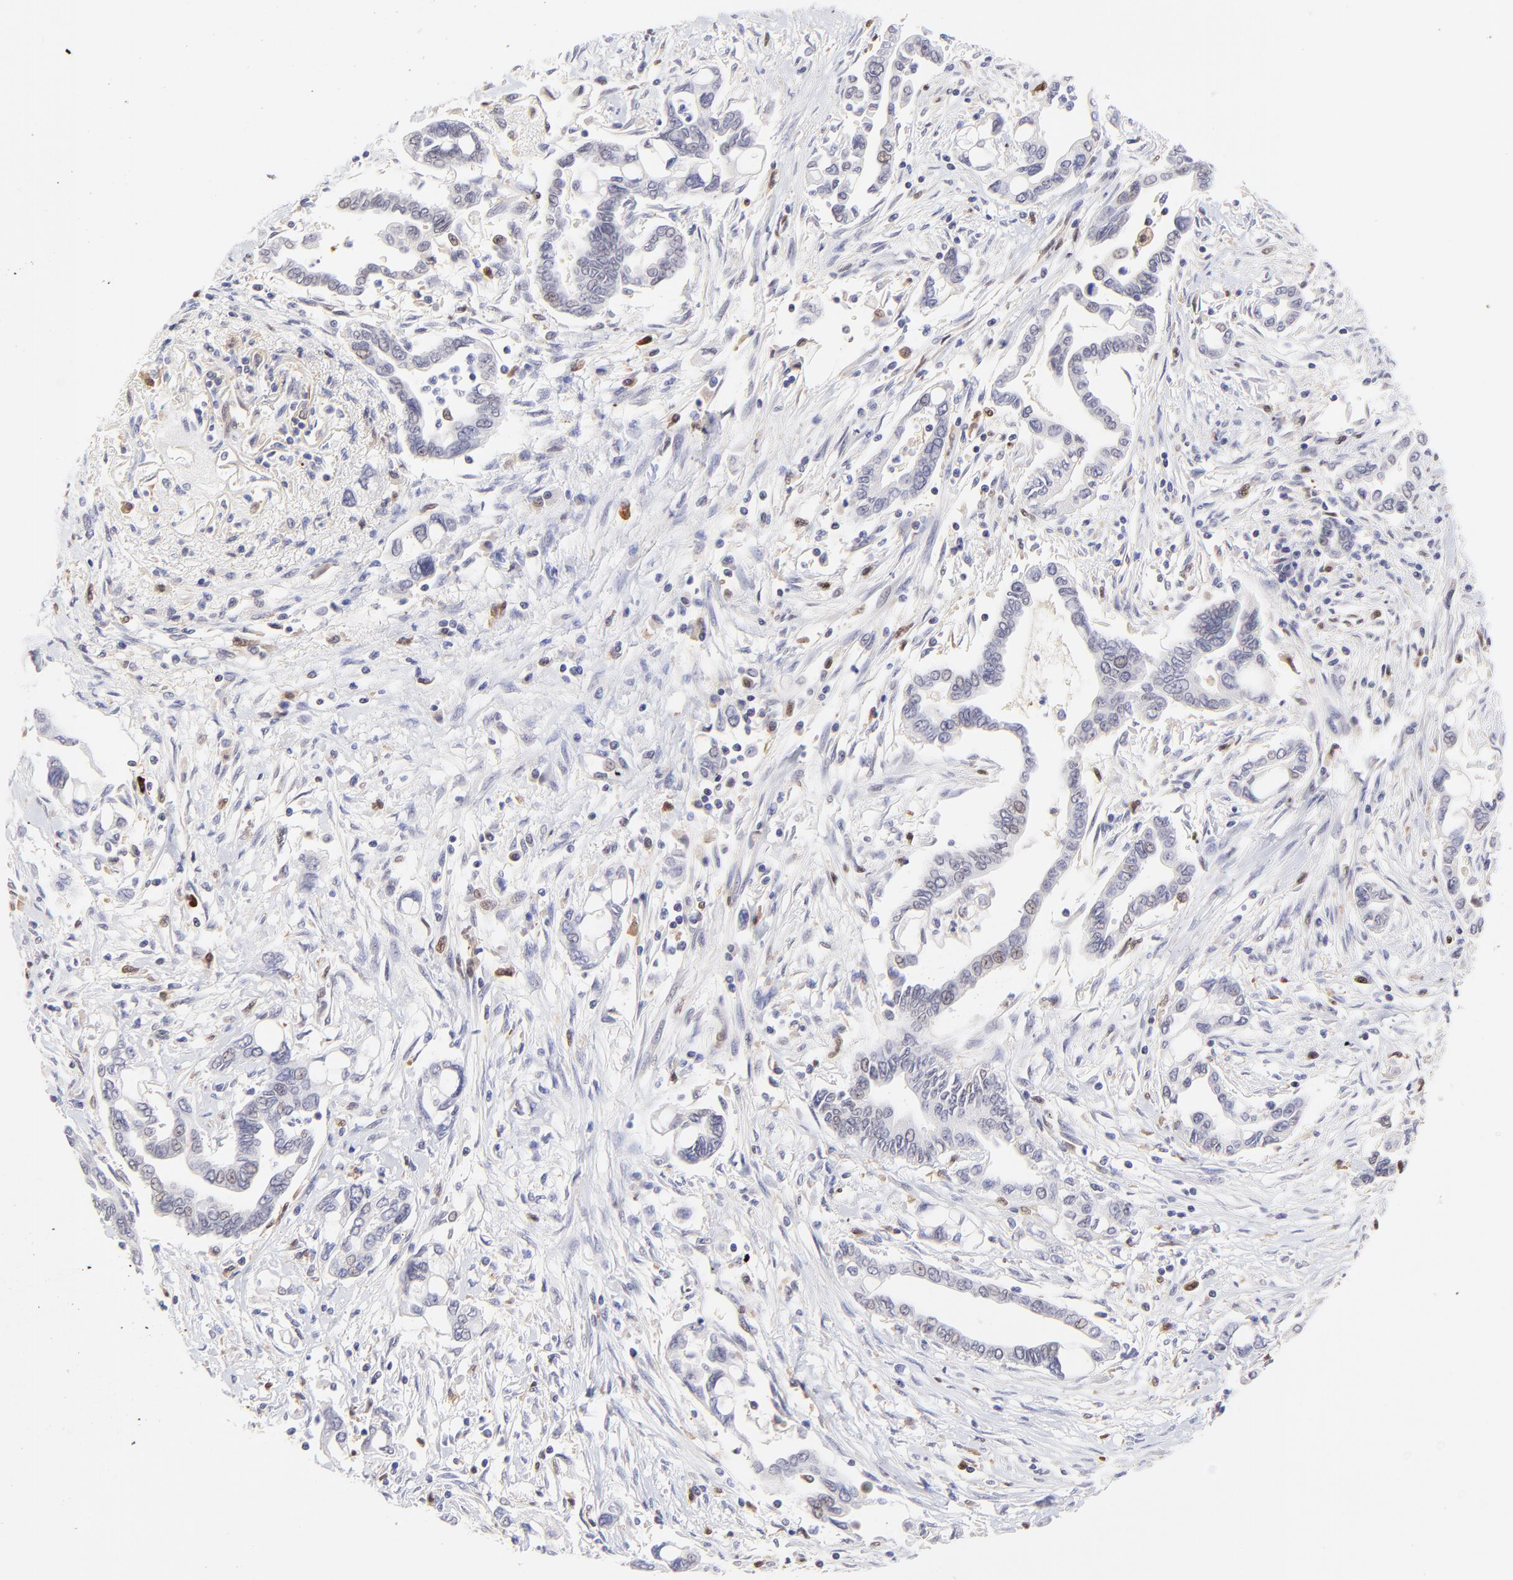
{"staining": {"intensity": "negative", "quantity": "none", "location": "none"}, "tissue": "pancreatic cancer", "cell_type": "Tumor cells", "image_type": "cancer", "snomed": [{"axis": "morphology", "description": "Adenocarcinoma, NOS"}, {"axis": "topography", "description": "Pancreas"}], "caption": "Protein analysis of pancreatic adenocarcinoma exhibits no significant staining in tumor cells.", "gene": "HYAL1", "patient": {"sex": "female", "age": 57}}